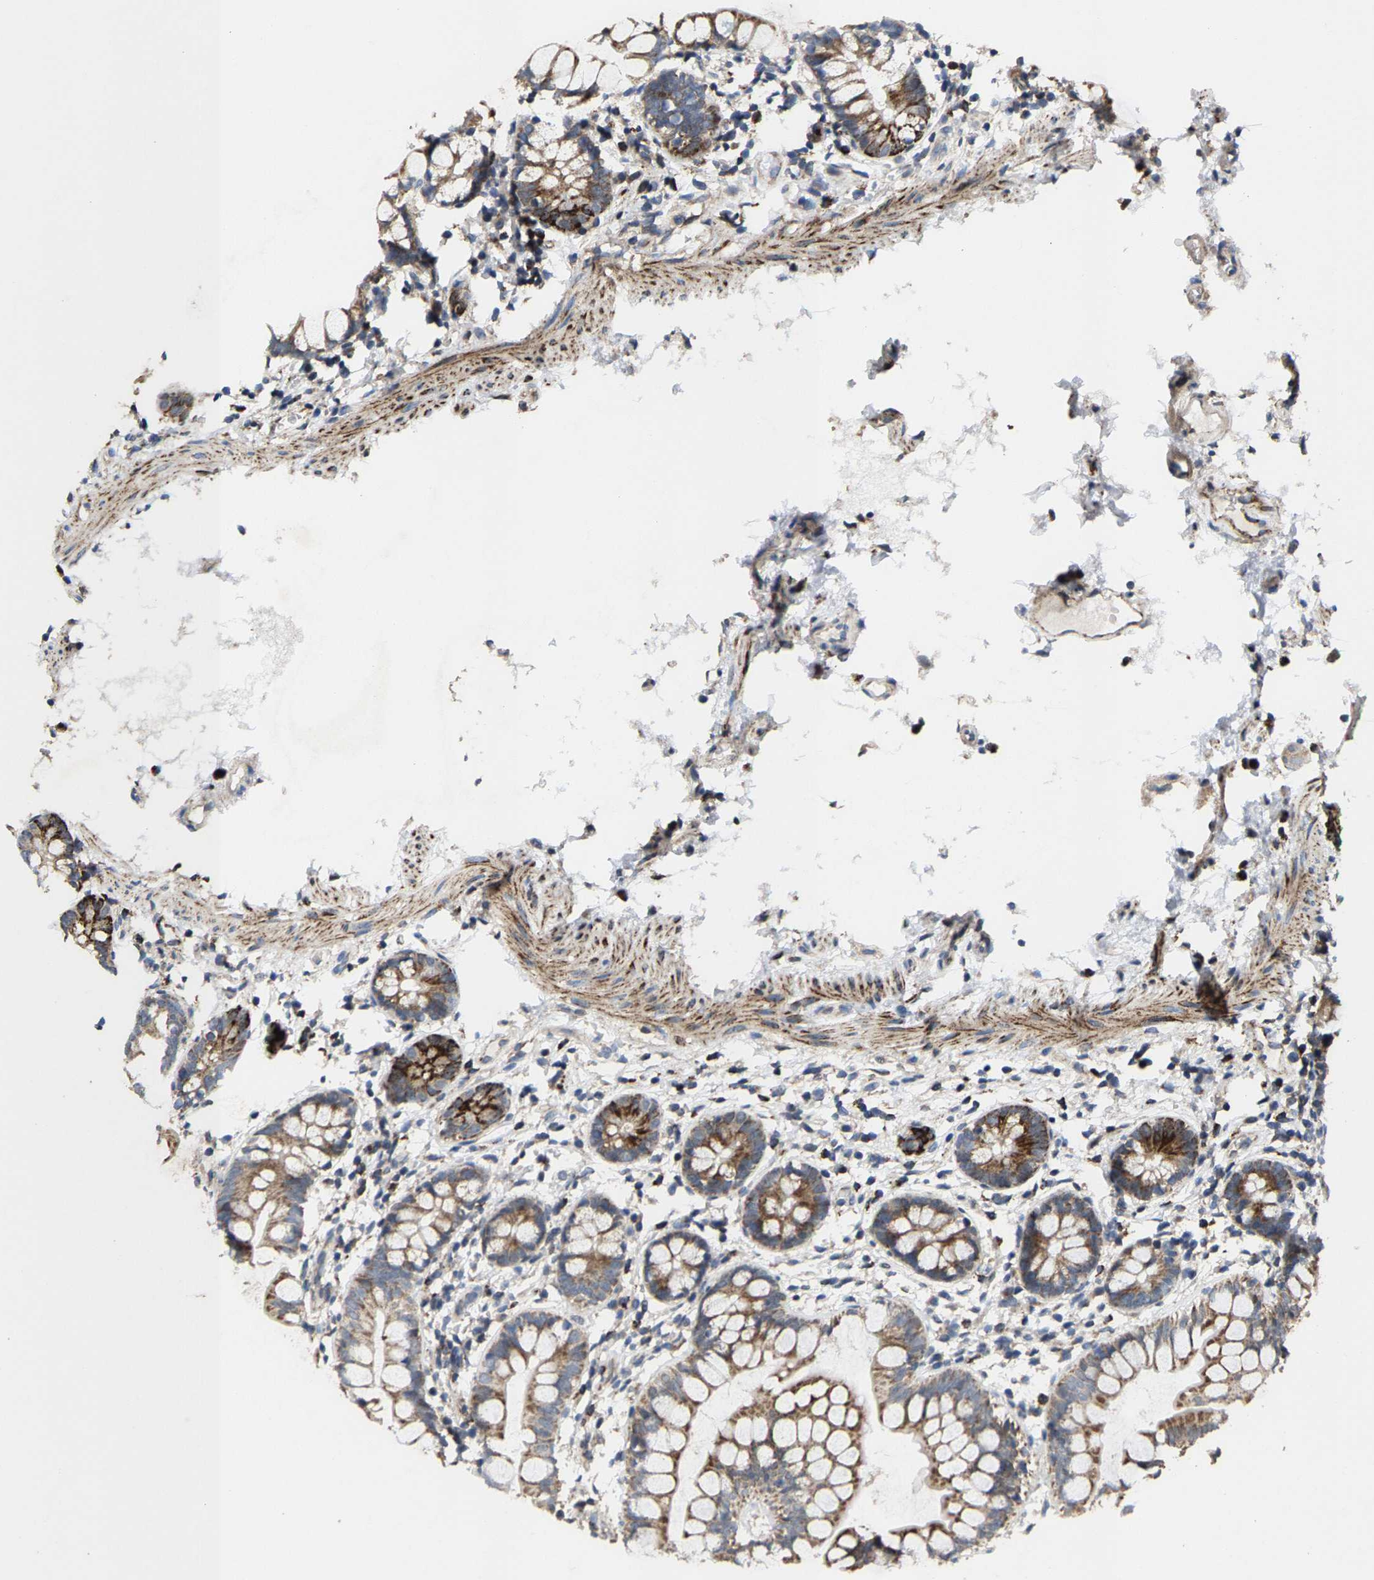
{"staining": {"intensity": "moderate", "quantity": ">75%", "location": "cytoplasmic/membranous"}, "tissue": "small intestine", "cell_type": "Glandular cells", "image_type": "normal", "snomed": [{"axis": "morphology", "description": "Normal tissue, NOS"}, {"axis": "topography", "description": "Small intestine"}], "caption": "Protein staining exhibits moderate cytoplasmic/membranous expression in about >75% of glandular cells in normal small intestine.", "gene": "TDRKH", "patient": {"sex": "female", "age": 84}}